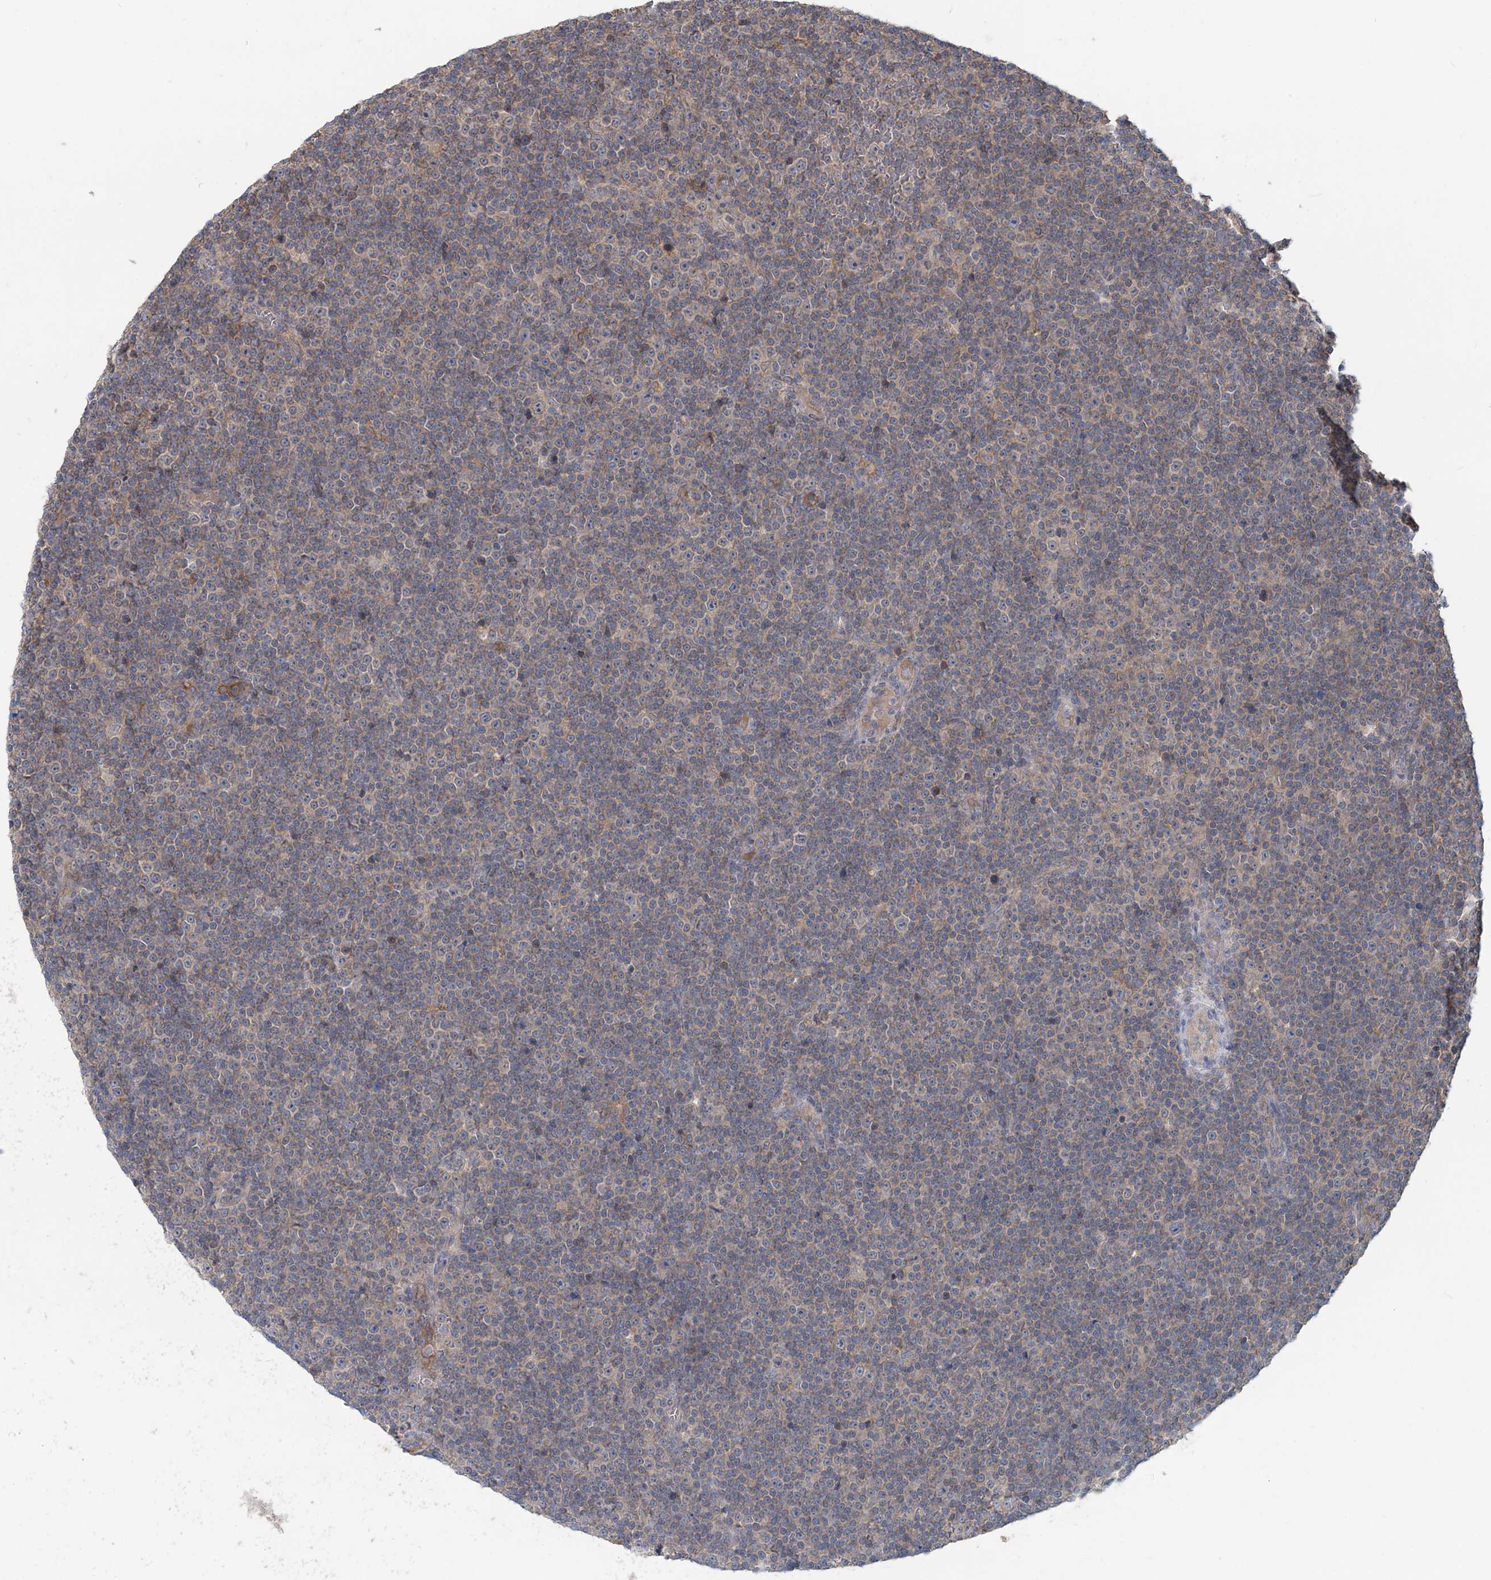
{"staining": {"intensity": "weak", "quantity": "<25%", "location": "cytoplasmic/membranous"}, "tissue": "lymphoma", "cell_type": "Tumor cells", "image_type": "cancer", "snomed": [{"axis": "morphology", "description": "Malignant lymphoma, non-Hodgkin's type, Low grade"}, {"axis": "topography", "description": "Lymph node"}], "caption": "The immunohistochemistry (IHC) micrograph has no significant staining in tumor cells of low-grade malignant lymphoma, non-Hodgkin's type tissue. (Stains: DAB IHC with hematoxylin counter stain, Microscopy: brightfield microscopy at high magnification).", "gene": "RNF25", "patient": {"sex": "female", "age": 67}}